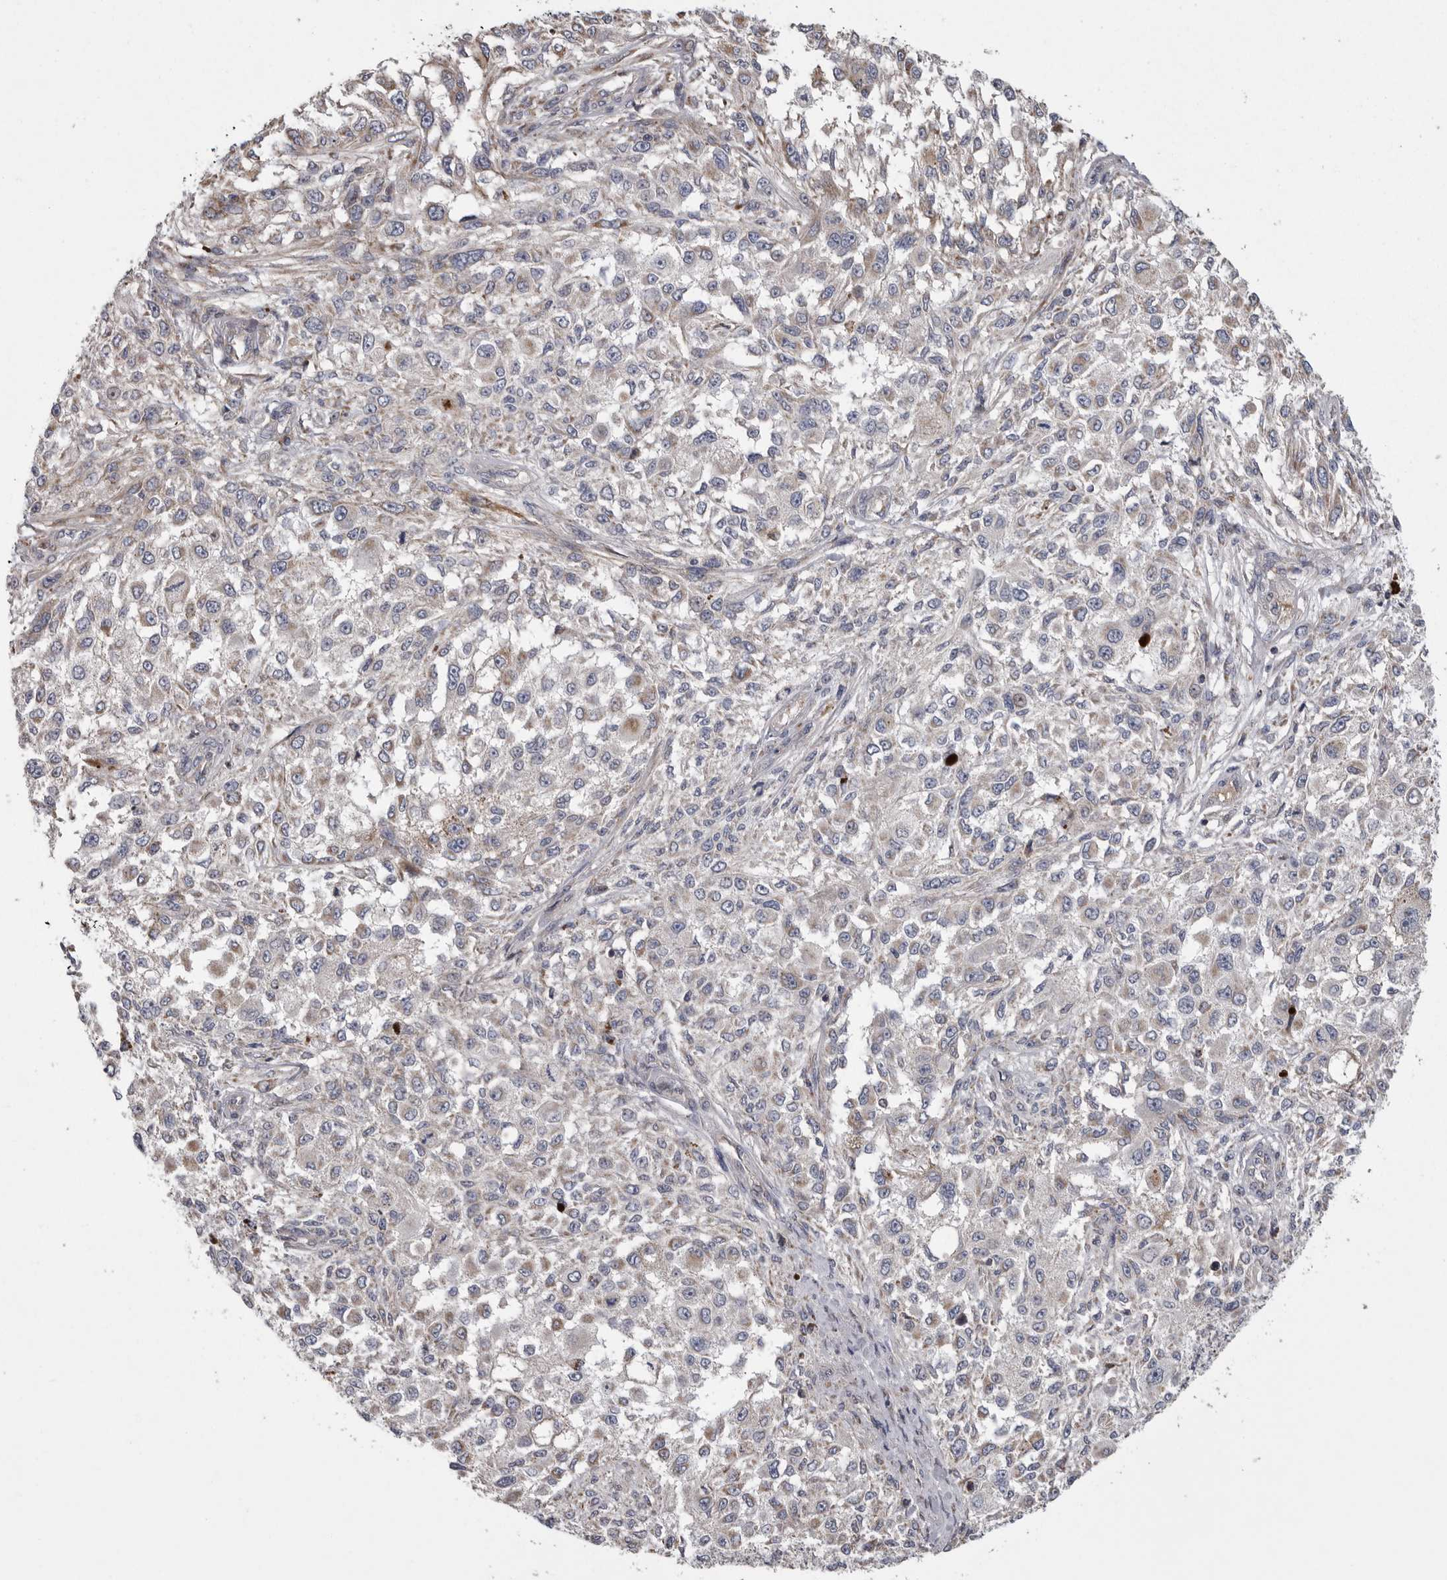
{"staining": {"intensity": "weak", "quantity": "<25%", "location": "cytoplasmic/membranous"}, "tissue": "melanoma", "cell_type": "Tumor cells", "image_type": "cancer", "snomed": [{"axis": "morphology", "description": "Necrosis, NOS"}, {"axis": "morphology", "description": "Malignant melanoma, NOS"}, {"axis": "topography", "description": "Skin"}], "caption": "Tumor cells show no significant protein positivity in malignant melanoma.", "gene": "CRP", "patient": {"sex": "female", "age": 87}}